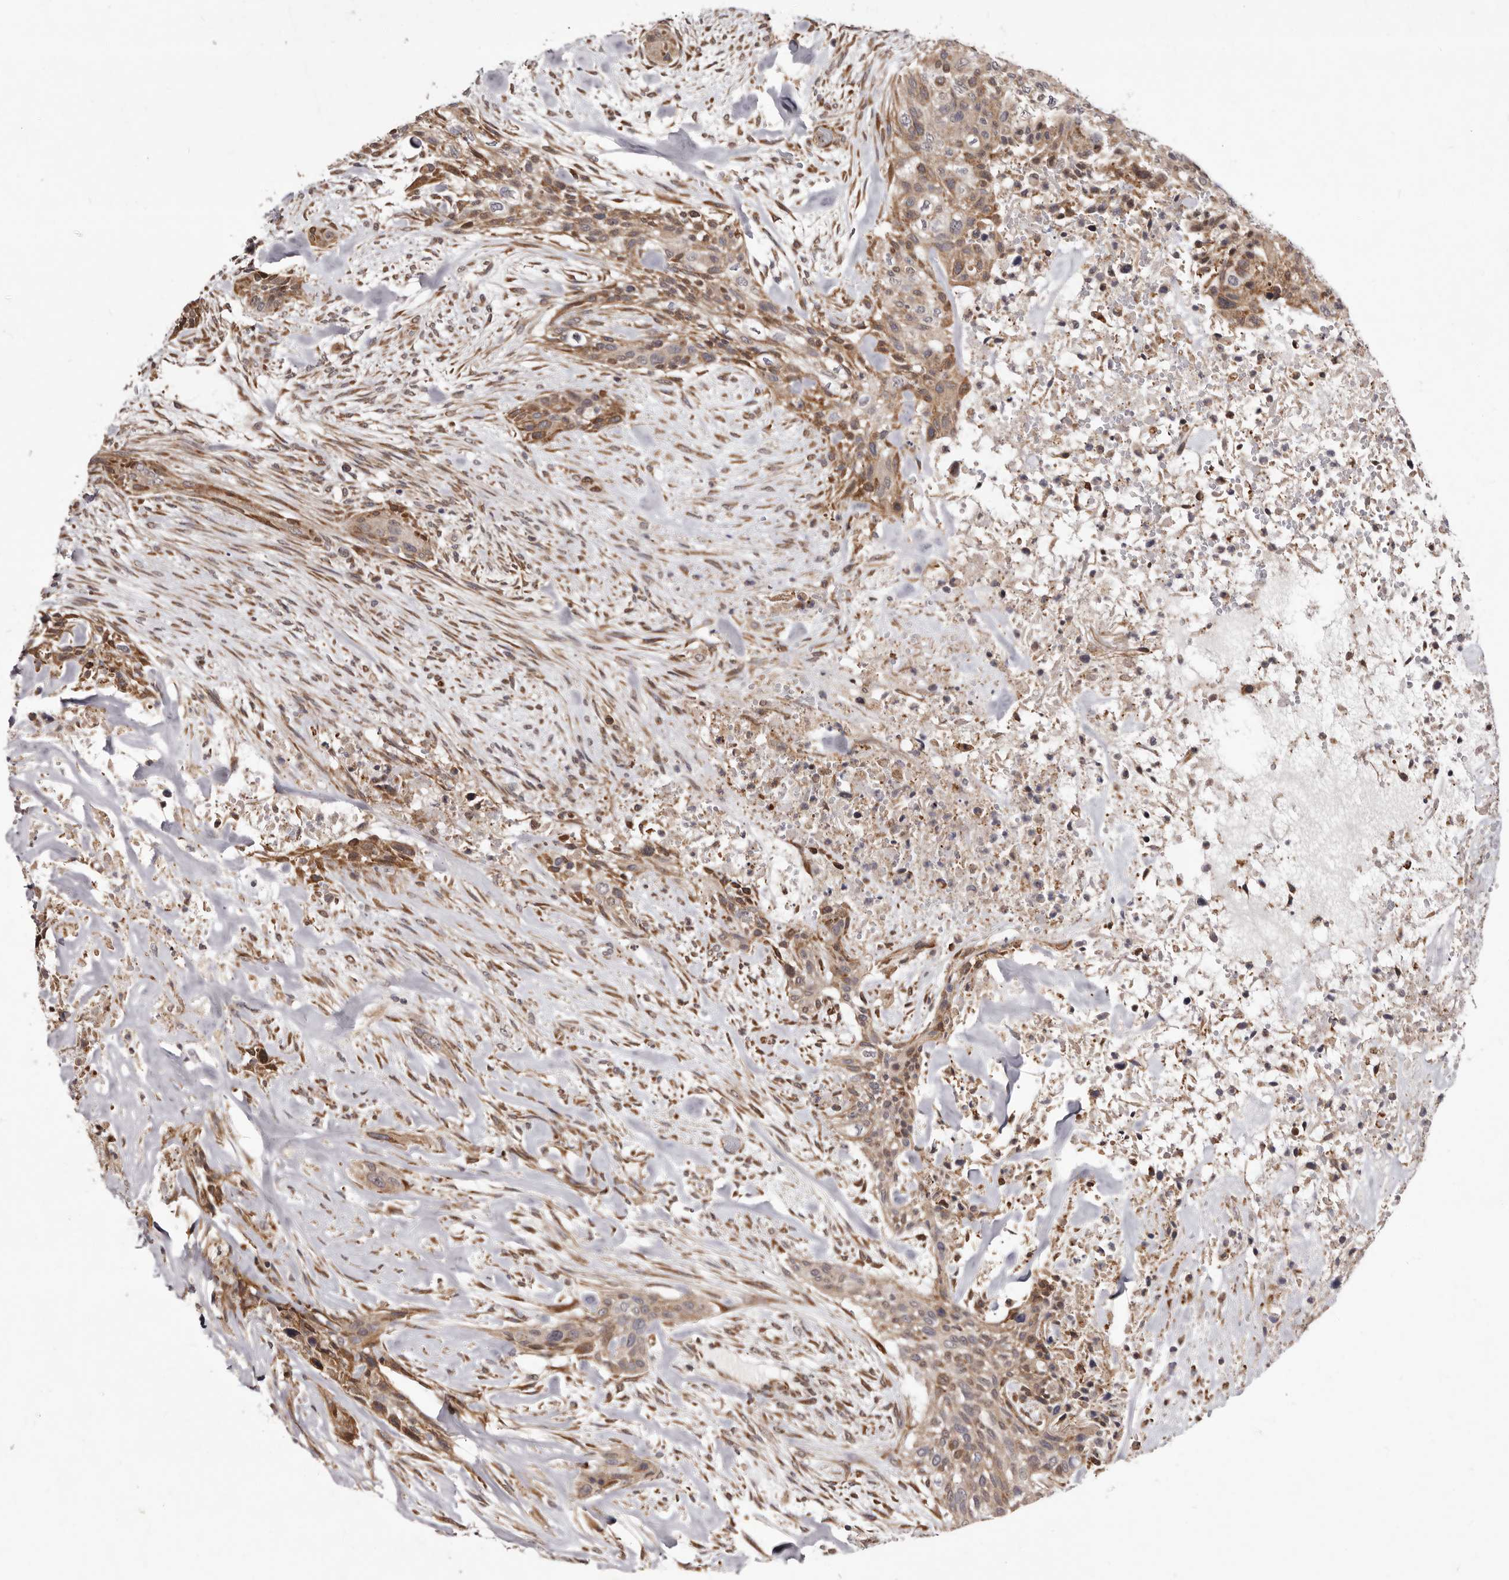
{"staining": {"intensity": "moderate", "quantity": ">75%", "location": "cytoplasmic/membranous"}, "tissue": "urothelial cancer", "cell_type": "Tumor cells", "image_type": "cancer", "snomed": [{"axis": "morphology", "description": "Urothelial carcinoma, High grade"}, {"axis": "topography", "description": "Urinary bladder"}], "caption": "IHC of human high-grade urothelial carcinoma exhibits medium levels of moderate cytoplasmic/membranous expression in approximately >75% of tumor cells.", "gene": "RRM2B", "patient": {"sex": "male", "age": 35}}